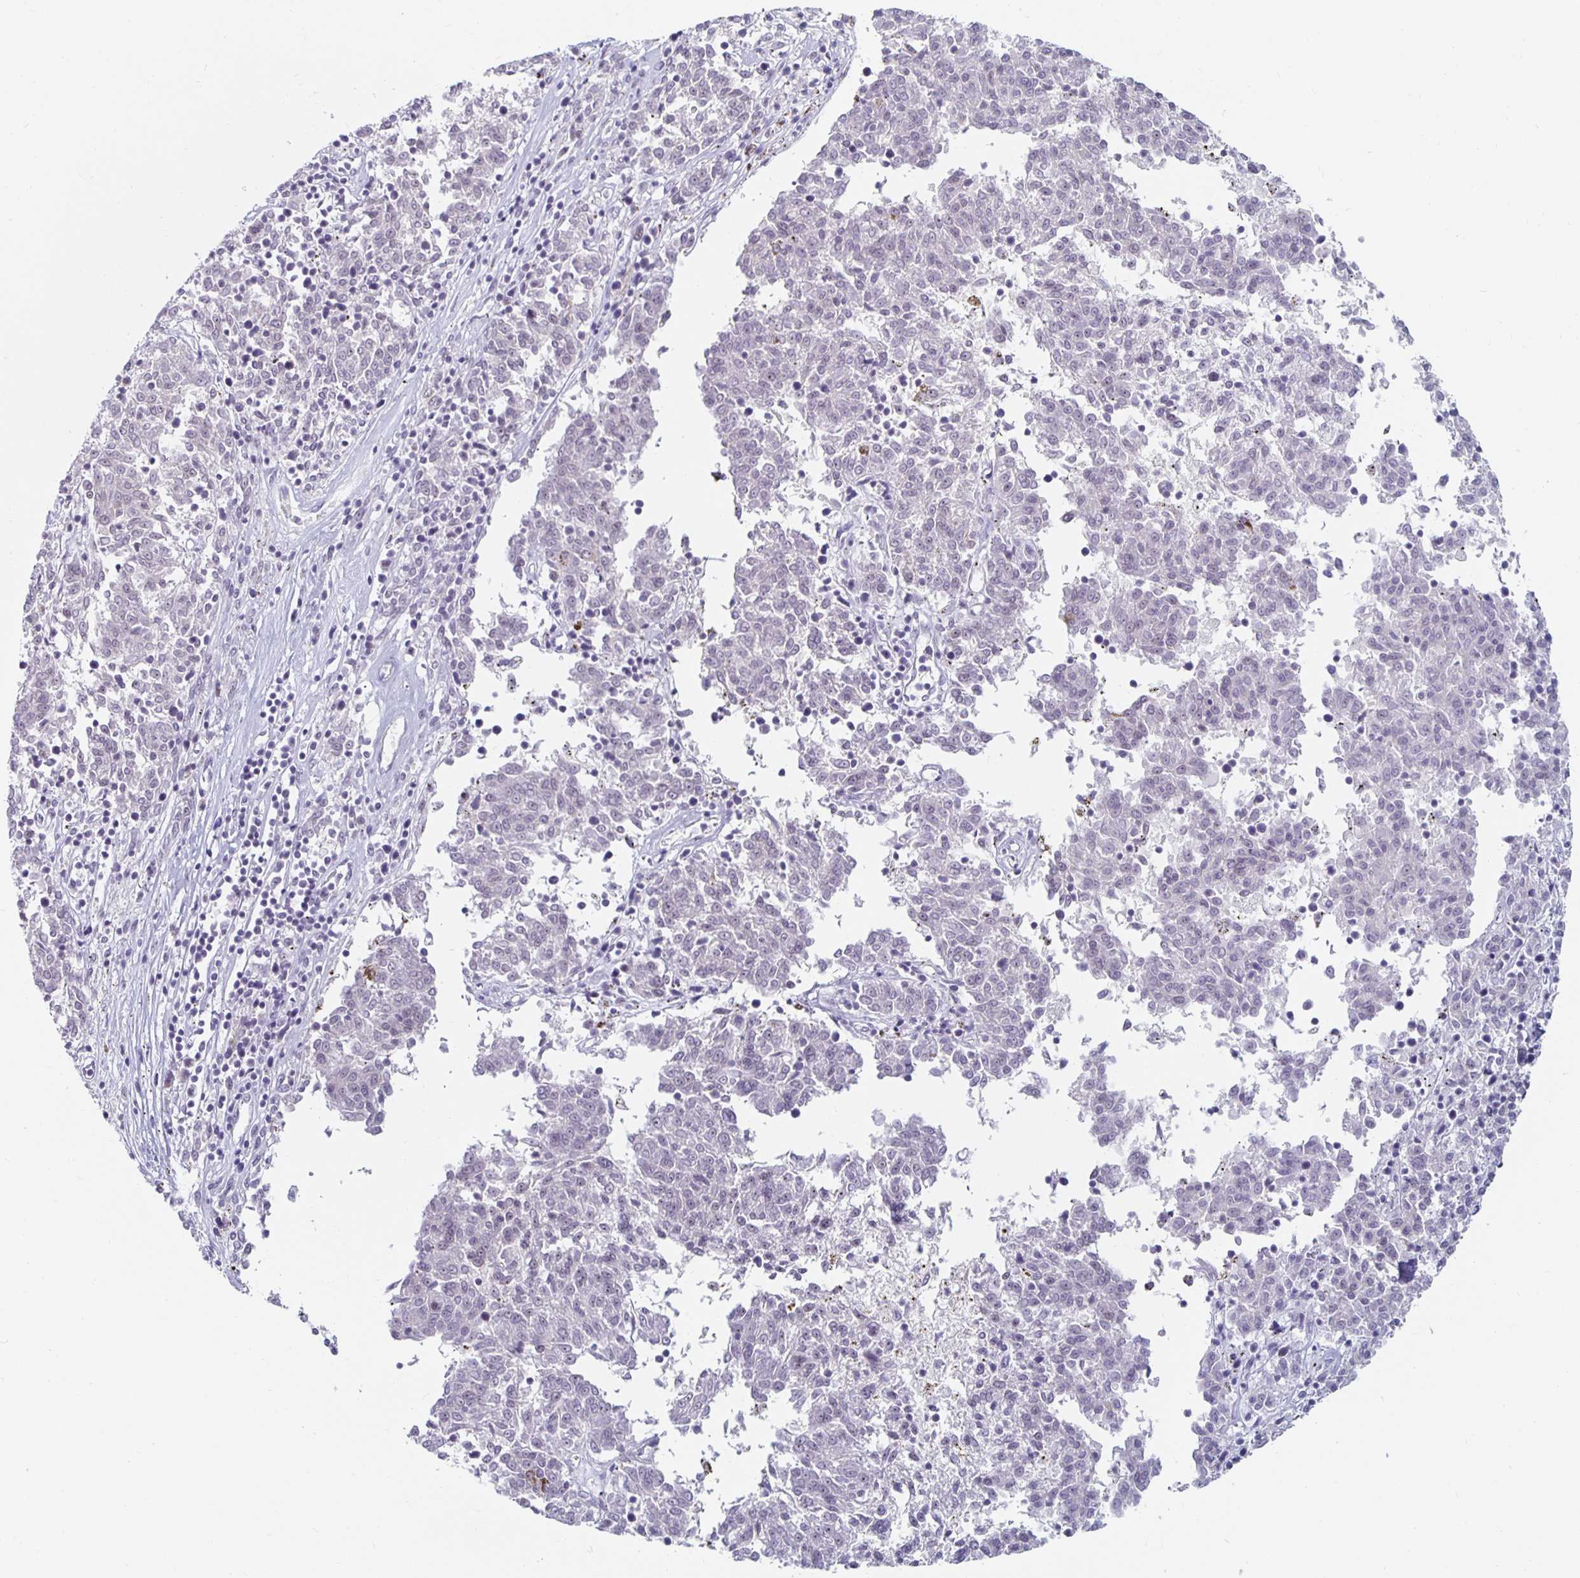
{"staining": {"intensity": "negative", "quantity": "none", "location": "none"}, "tissue": "melanoma", "cell_type": "Tumor cells", "image_type": "cancer", "snomed": [{"axis": "morphology", "description": "Malignant melanoma, NOS"}, {"axis": "topography", "description": "Skin"}], "caption": "DAB (3,3'-diaminobenzidine) immunohistochemical staining of human melanoma exhibits no significant positivity in tumor cells.", "gene": "NUP85", "patient": {"sex": "female", "age": 72}}